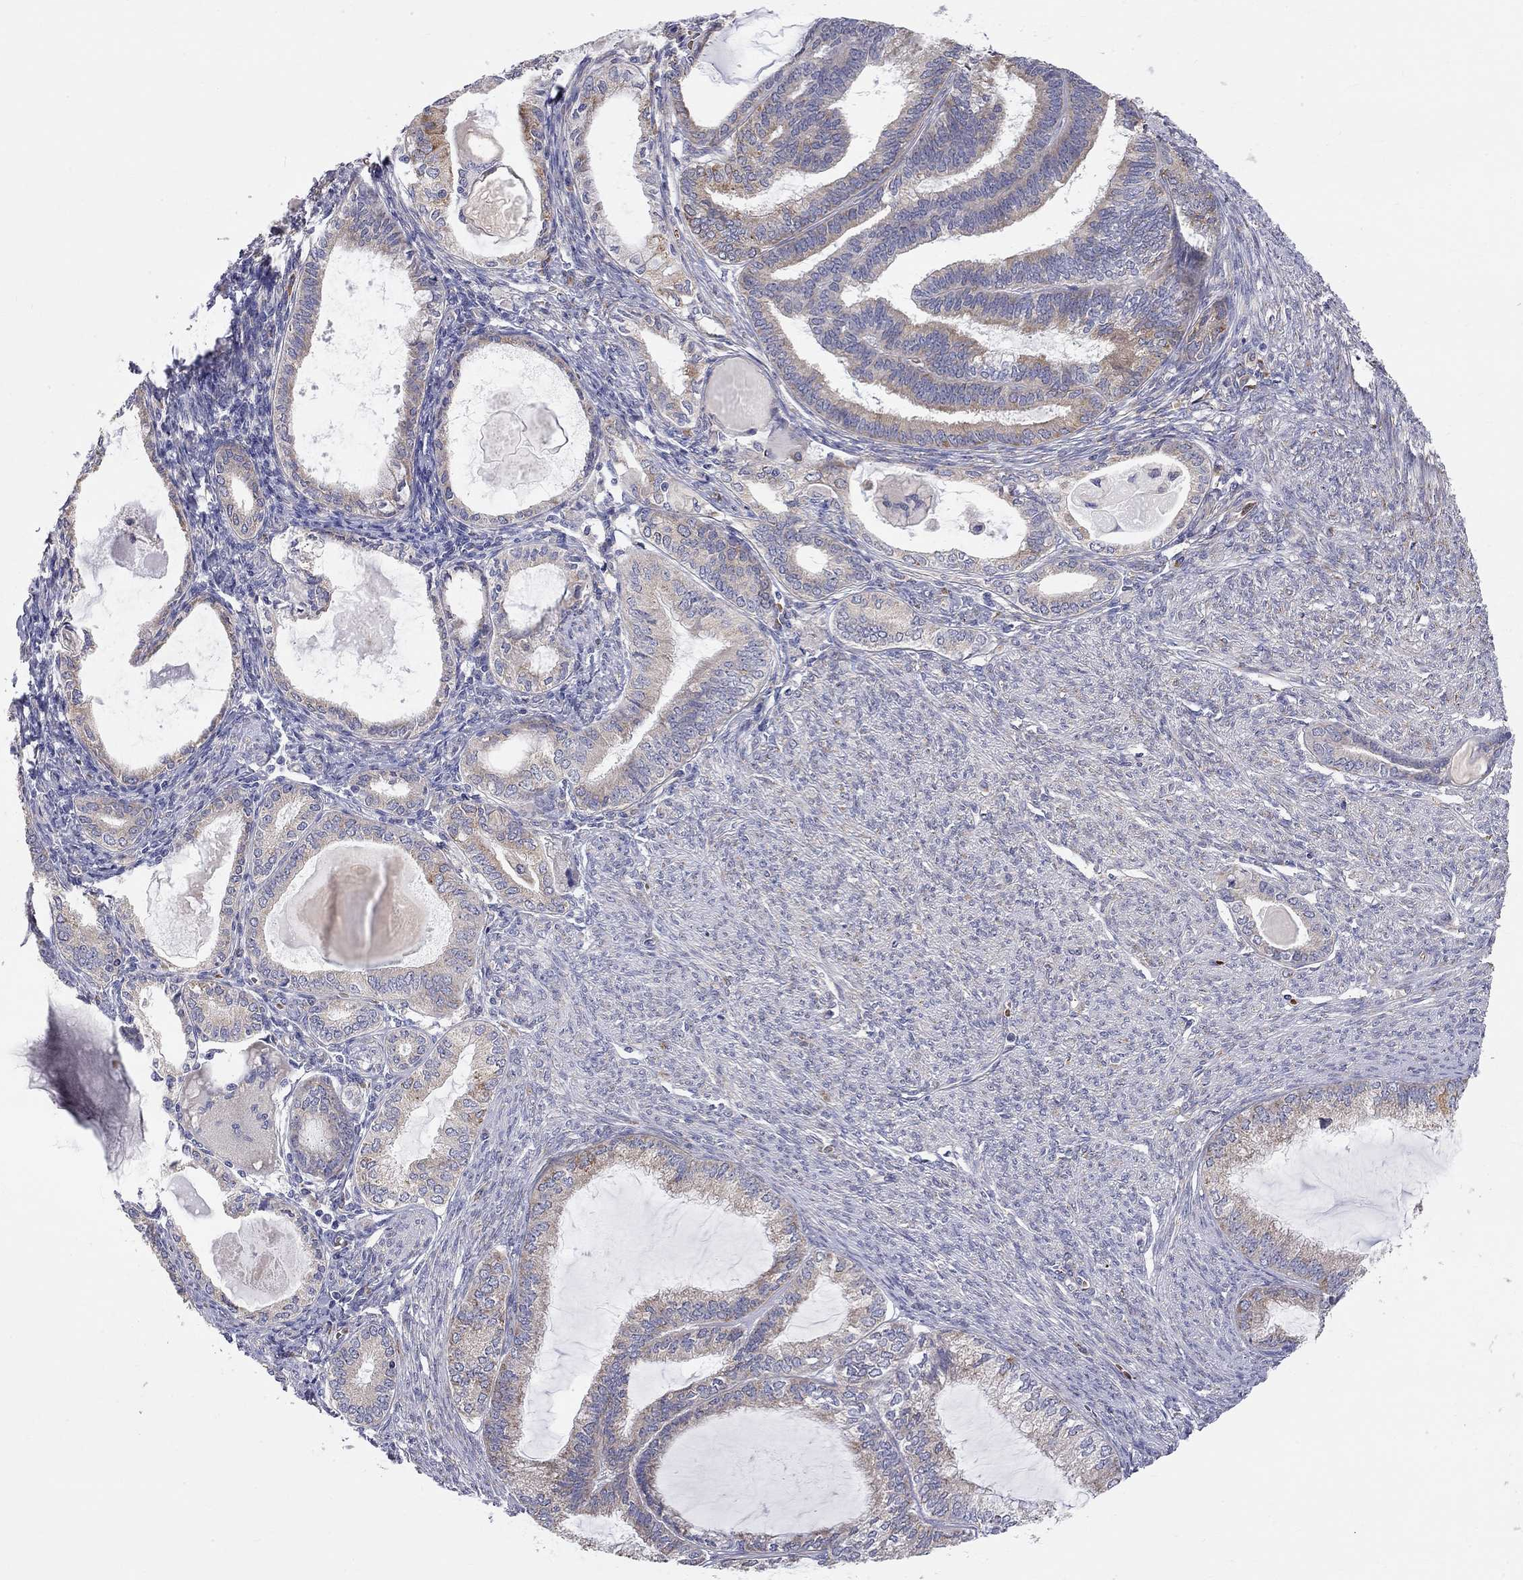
{"staining": {"intensity": "moderate", "quantity": "<25%", "location": "cytoplasmic/membranous"}, "tissue": "endometrial cancer", "cell_type": "Tumor cells", "image_type": "cancer", "snomed": [{"axis": "morphology", "description": "Adenocarcinoma, NOS"}, {"axis": "topography", "description": "Endometrium"}], "caption": "This is an image of IHC staining of adenocarcinoma (endometrial), which shows moderate staining in the cytoplasmic/membranous of tumor cells.", "gene": "CASTOR1", "patient": {"sex": "female", "age": 86}}